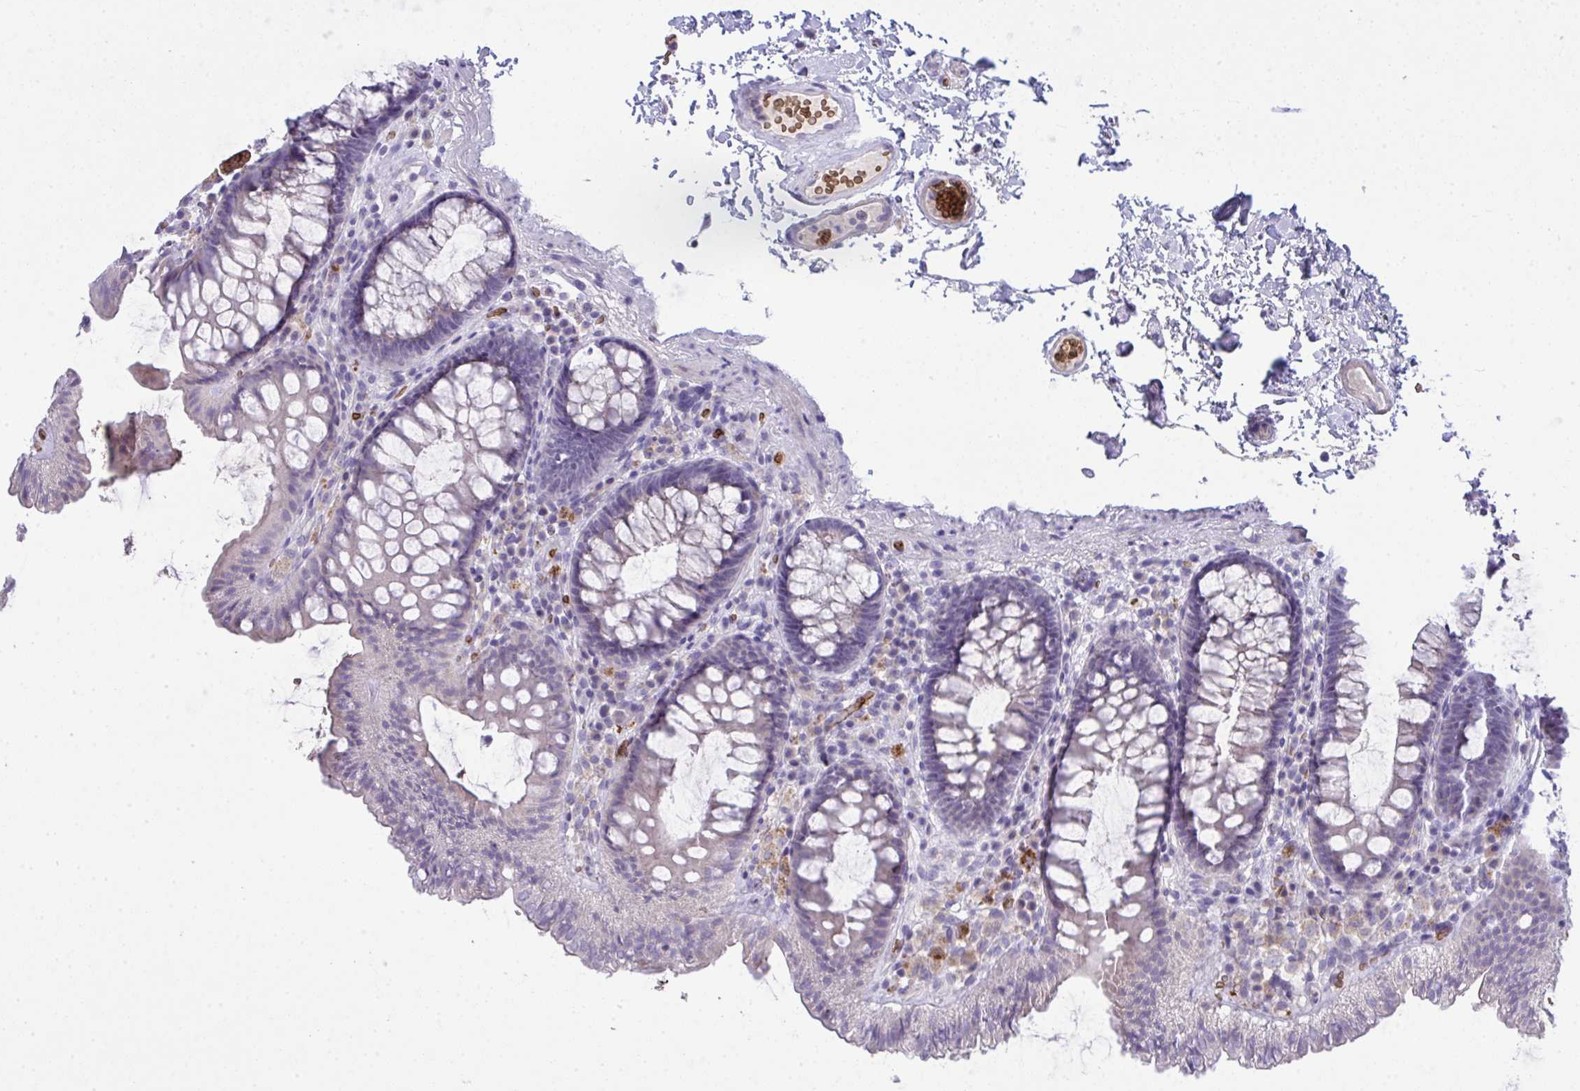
{"staining": {"intensity": "negative", "quantity": "none", "location": "none"}, "tissue": "colon", "cell_type": "Endothelial cells", "image_type": "normal", "snomed": [{"axis": "morphology", "description": "Normal tissue, NOS"}, {"axis": "topography", "description": "Colon"}, {"axis": "topography", "description": "Peripheral nerve tissue"}], "caption": "A high-resolution image shows immunohistochemistry staining of normal colon, which demonstrates no significant positivity in endothelial cells.", "gene": "SPTB", "patient": {"sex": "male", "age": 84}}